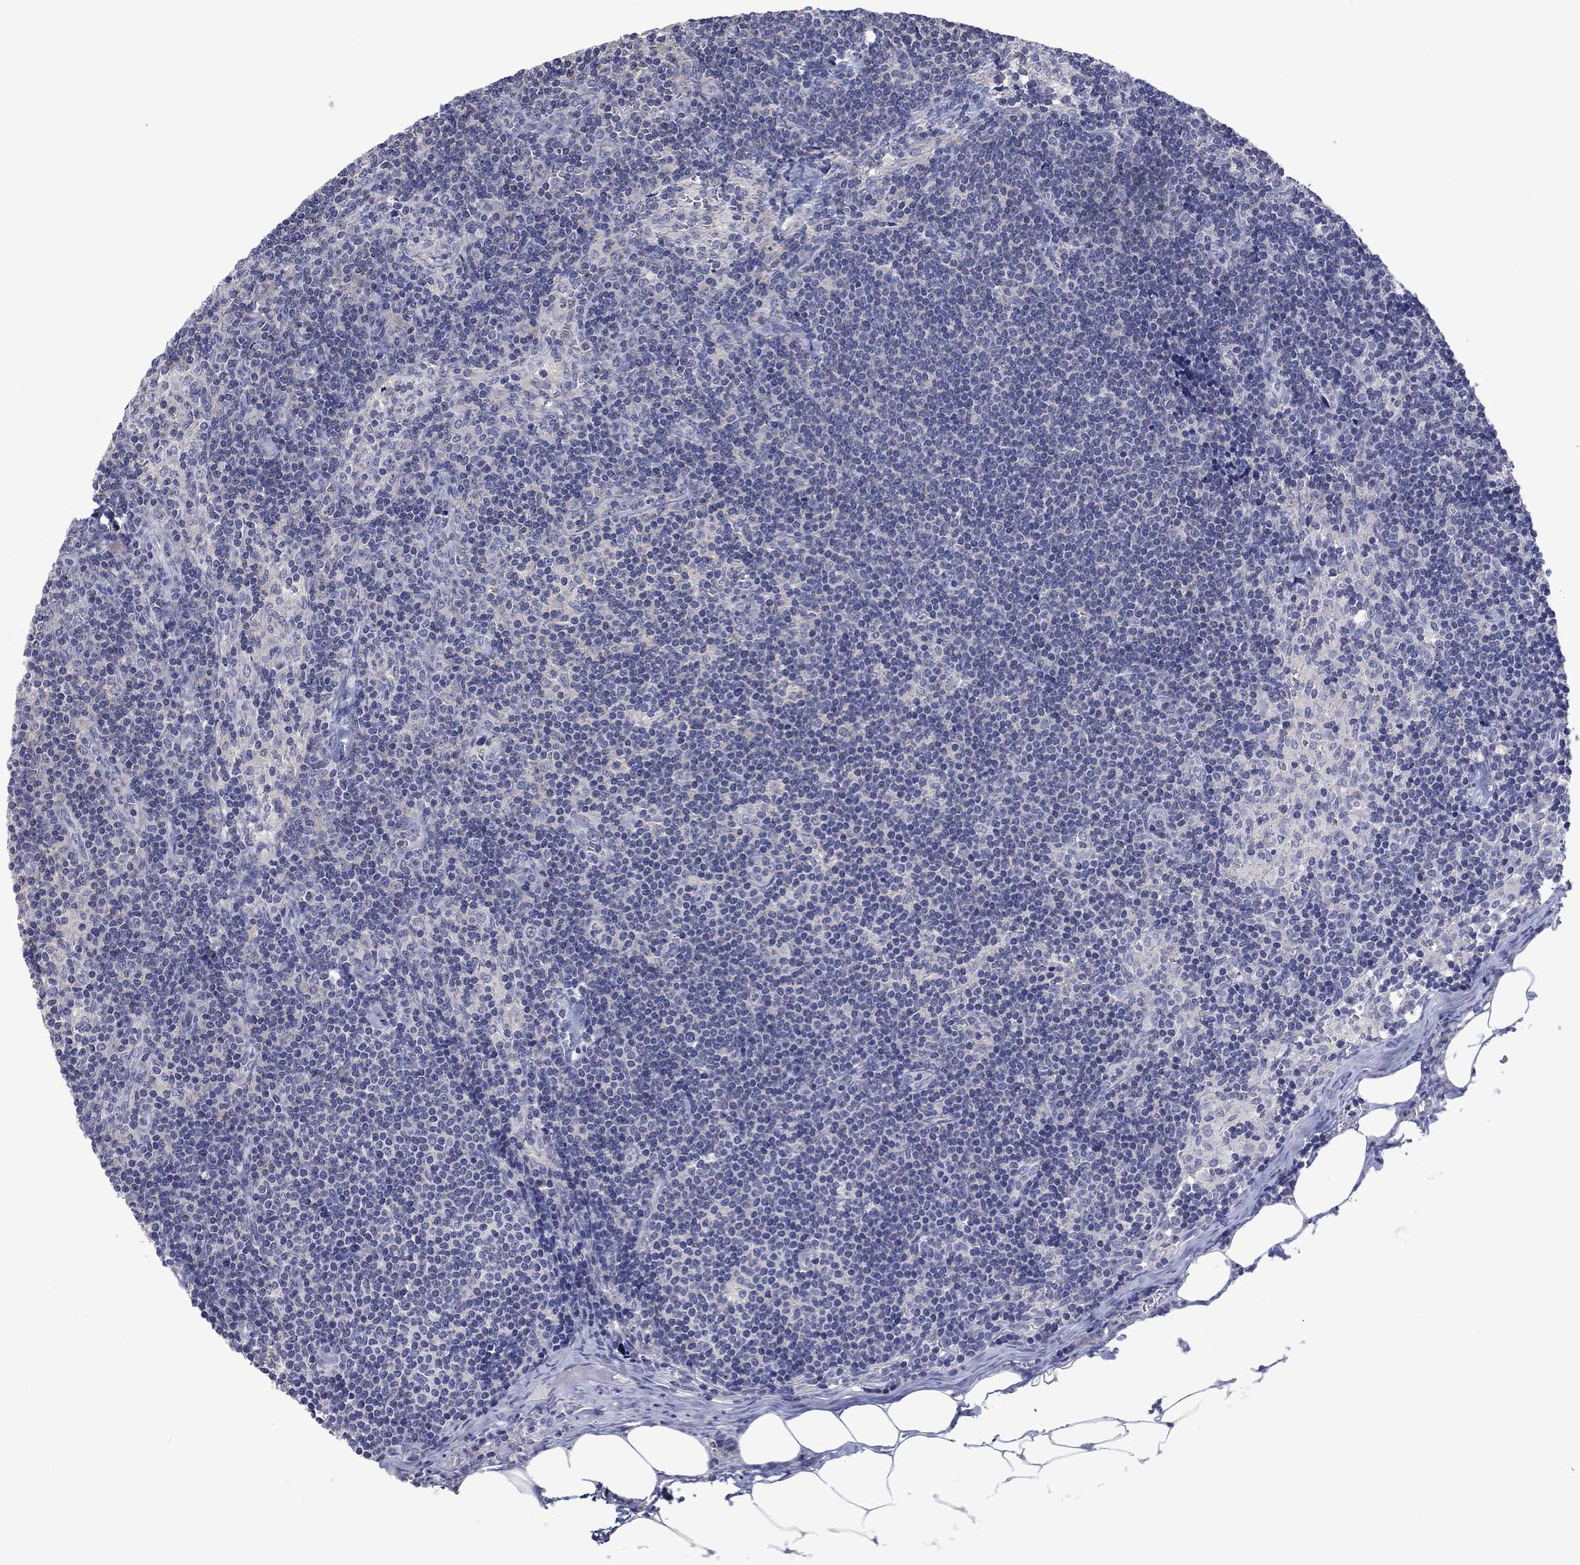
{"staining": {"intensity": "negative", "quantity": "none", "location": "none"}, "tissue": "lymph node", "cell_type": "Germinal center cells", "image_type": "normal", "snomed": [{"axis": "morphology", "description": "Normal tissue, NOS"}, {"axis": "topography", "description": "Lymph node"}], "caption": "A micrograph of human lymph node is negative for staining in germinal center cells. (Stains: DAB immunohistochemistry with hematoxylin counter stain, Microscopy: brightfield microscopy at high magnification).", "gene": "FER1L6", "patient": {"sex": "female", "age": 51}}